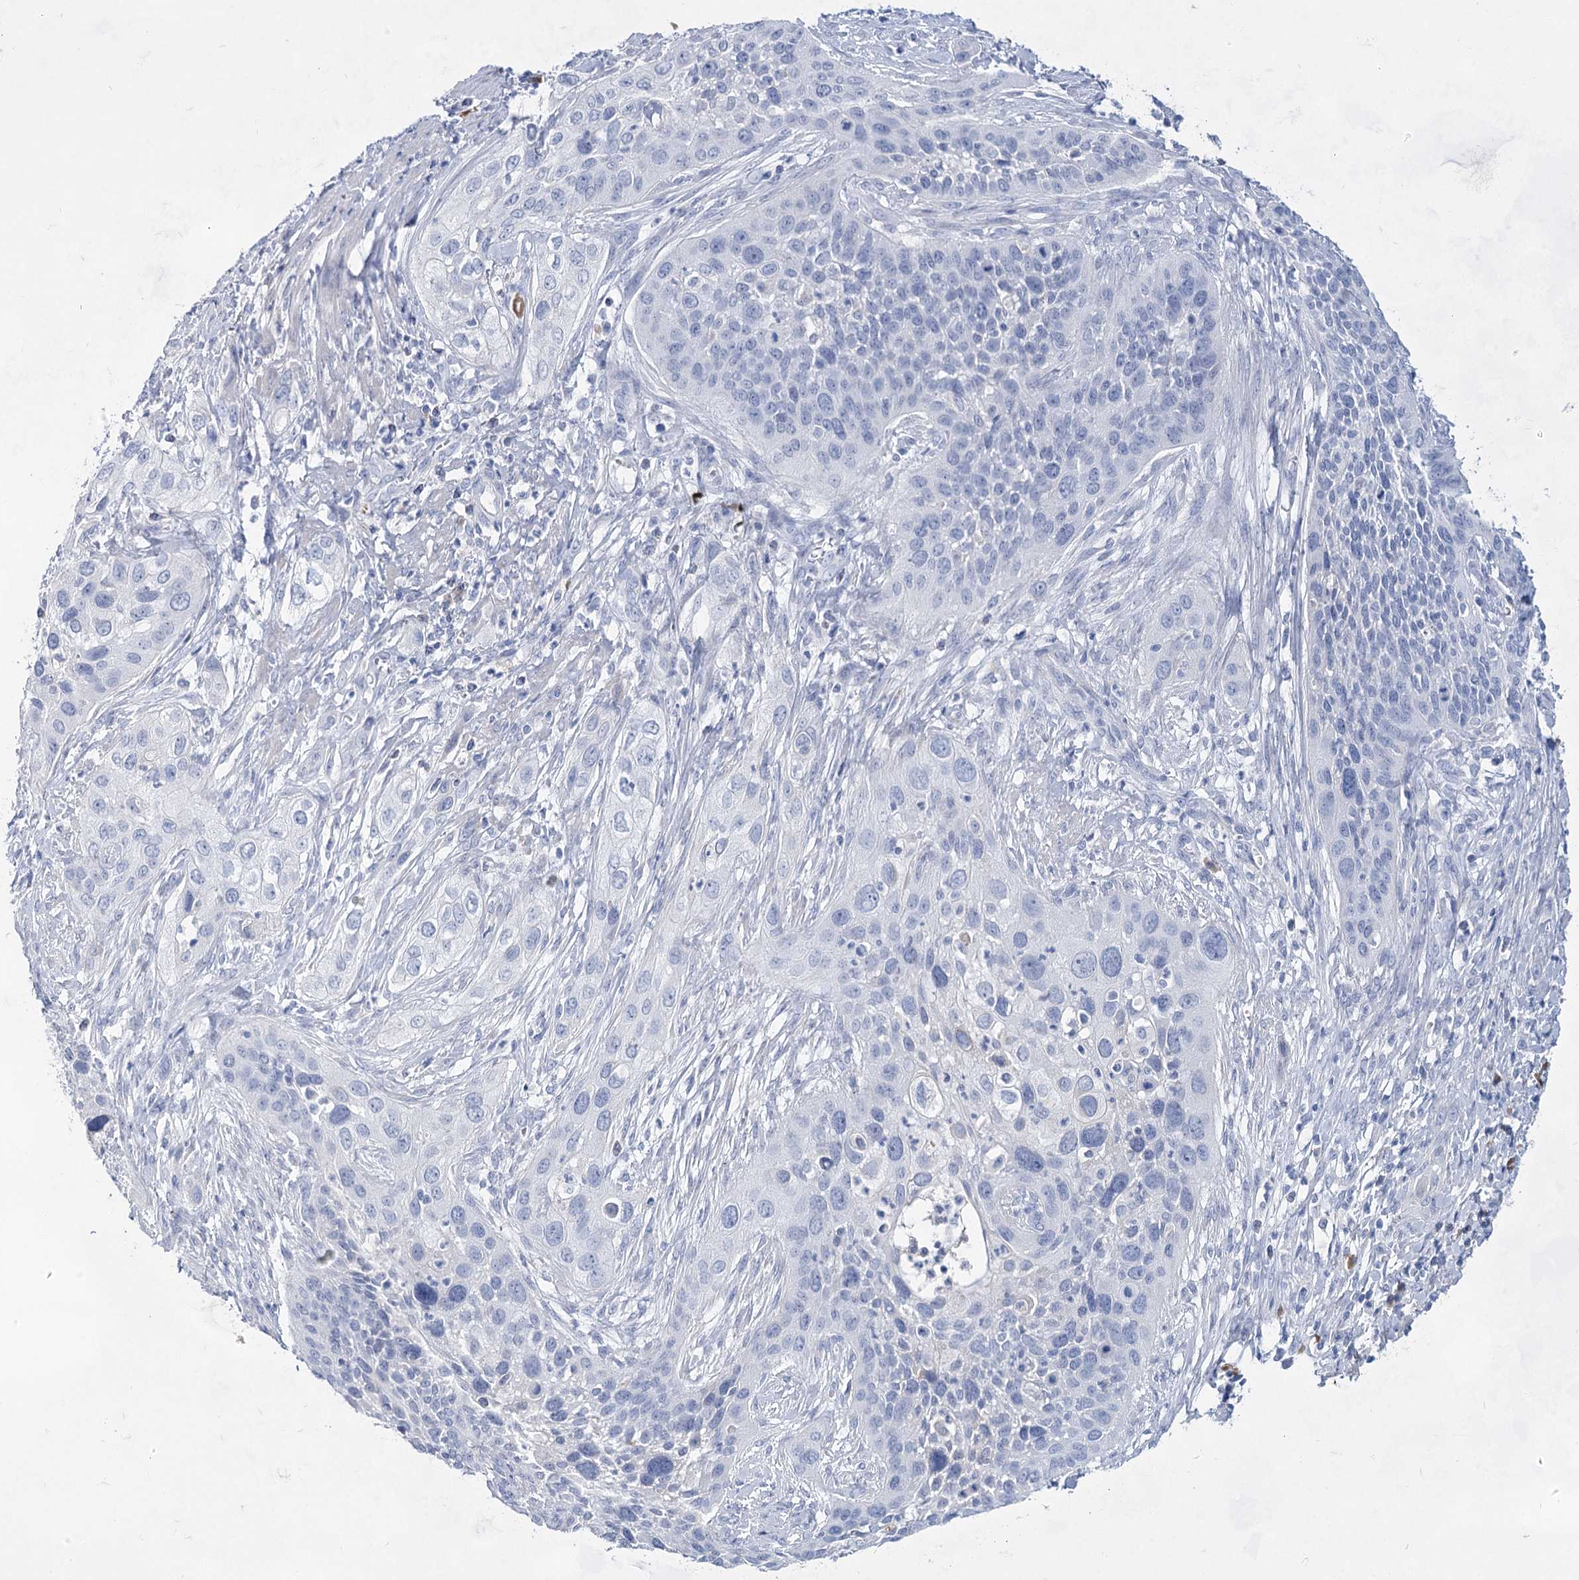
{"staining": {"intensity": "negative", "quantity": "none", "location": "none"}, "tissue": "cervical cancer", "cell_type": "Tumor cells", "image_type": "cancer", "snomed": [{"axis": "morphology", "description": "Squamous cell carcinoma, NOS"}, {"axis": "topography", "description": "Cervix"}], "caption": "Tumor cells show no significant protein positivity in cervical squamous cell carcinoma. (Brightfield microscopy of DAB (3,3'-diaminobenzidine) IHC at high magnification).", "gene": "ACRV1", "patient": {"sex": "female", "age": 34}}